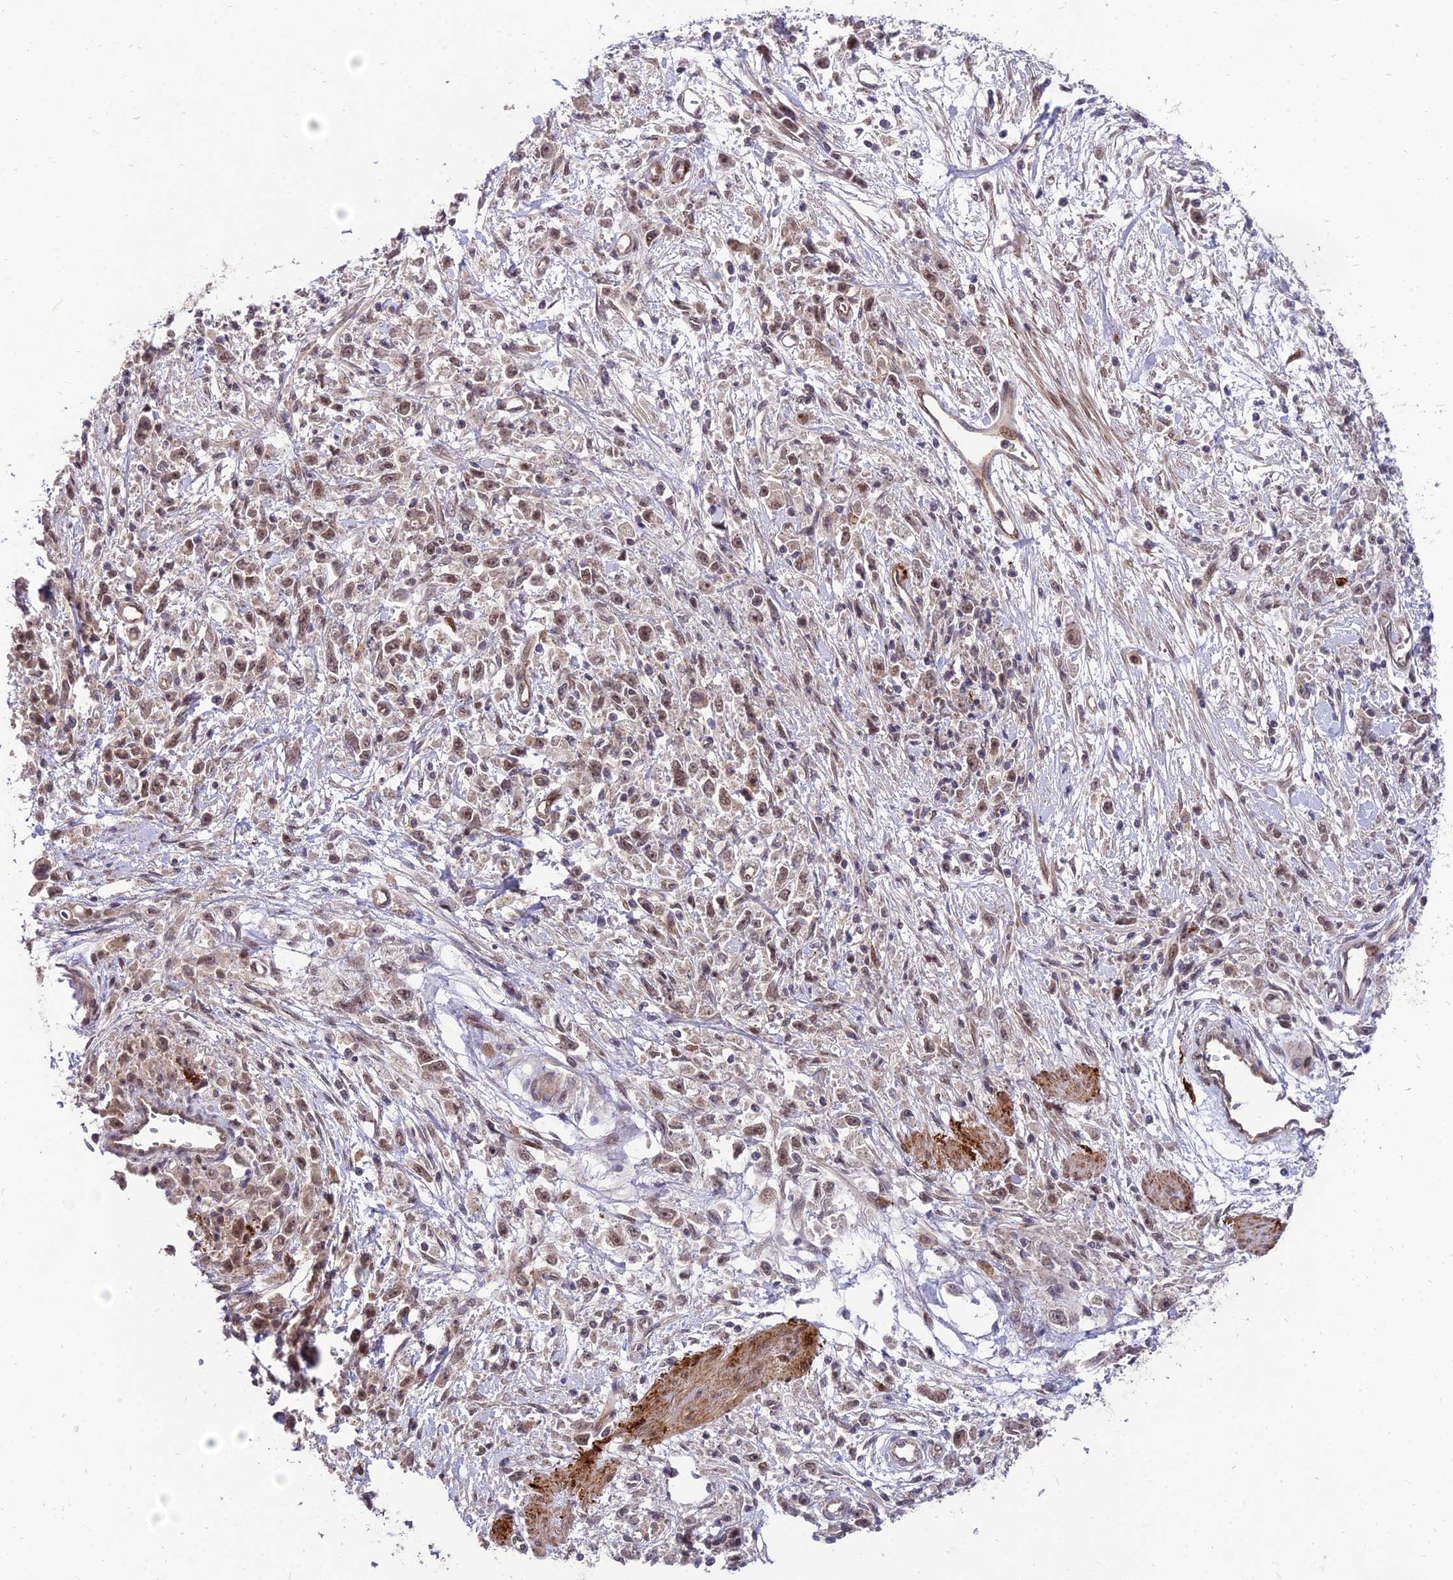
{"staining": {"intensity": "moderate", "quantity": ">75%", "location": "nuclear"}, "tissue": "stomach cancer", "cell_type": "Tumor cells", "image_type": "cancer", "snomed": [{"axis": "morphology", "description": "Adenocarcinoma, NOS"}, {"axis": "topography", "description": "Stomach"}], "caption": "Stomach cancer (adenocarcinoma) stained with DAB (3,3'-diaminobenzidine) immunohistochemistry (IHC) demonstrates medium levels of moderate nuclear positivity in about >75% of tumor cells.", "gene": "ZNF85", "patient": {"sex": "female", "age": 59}}